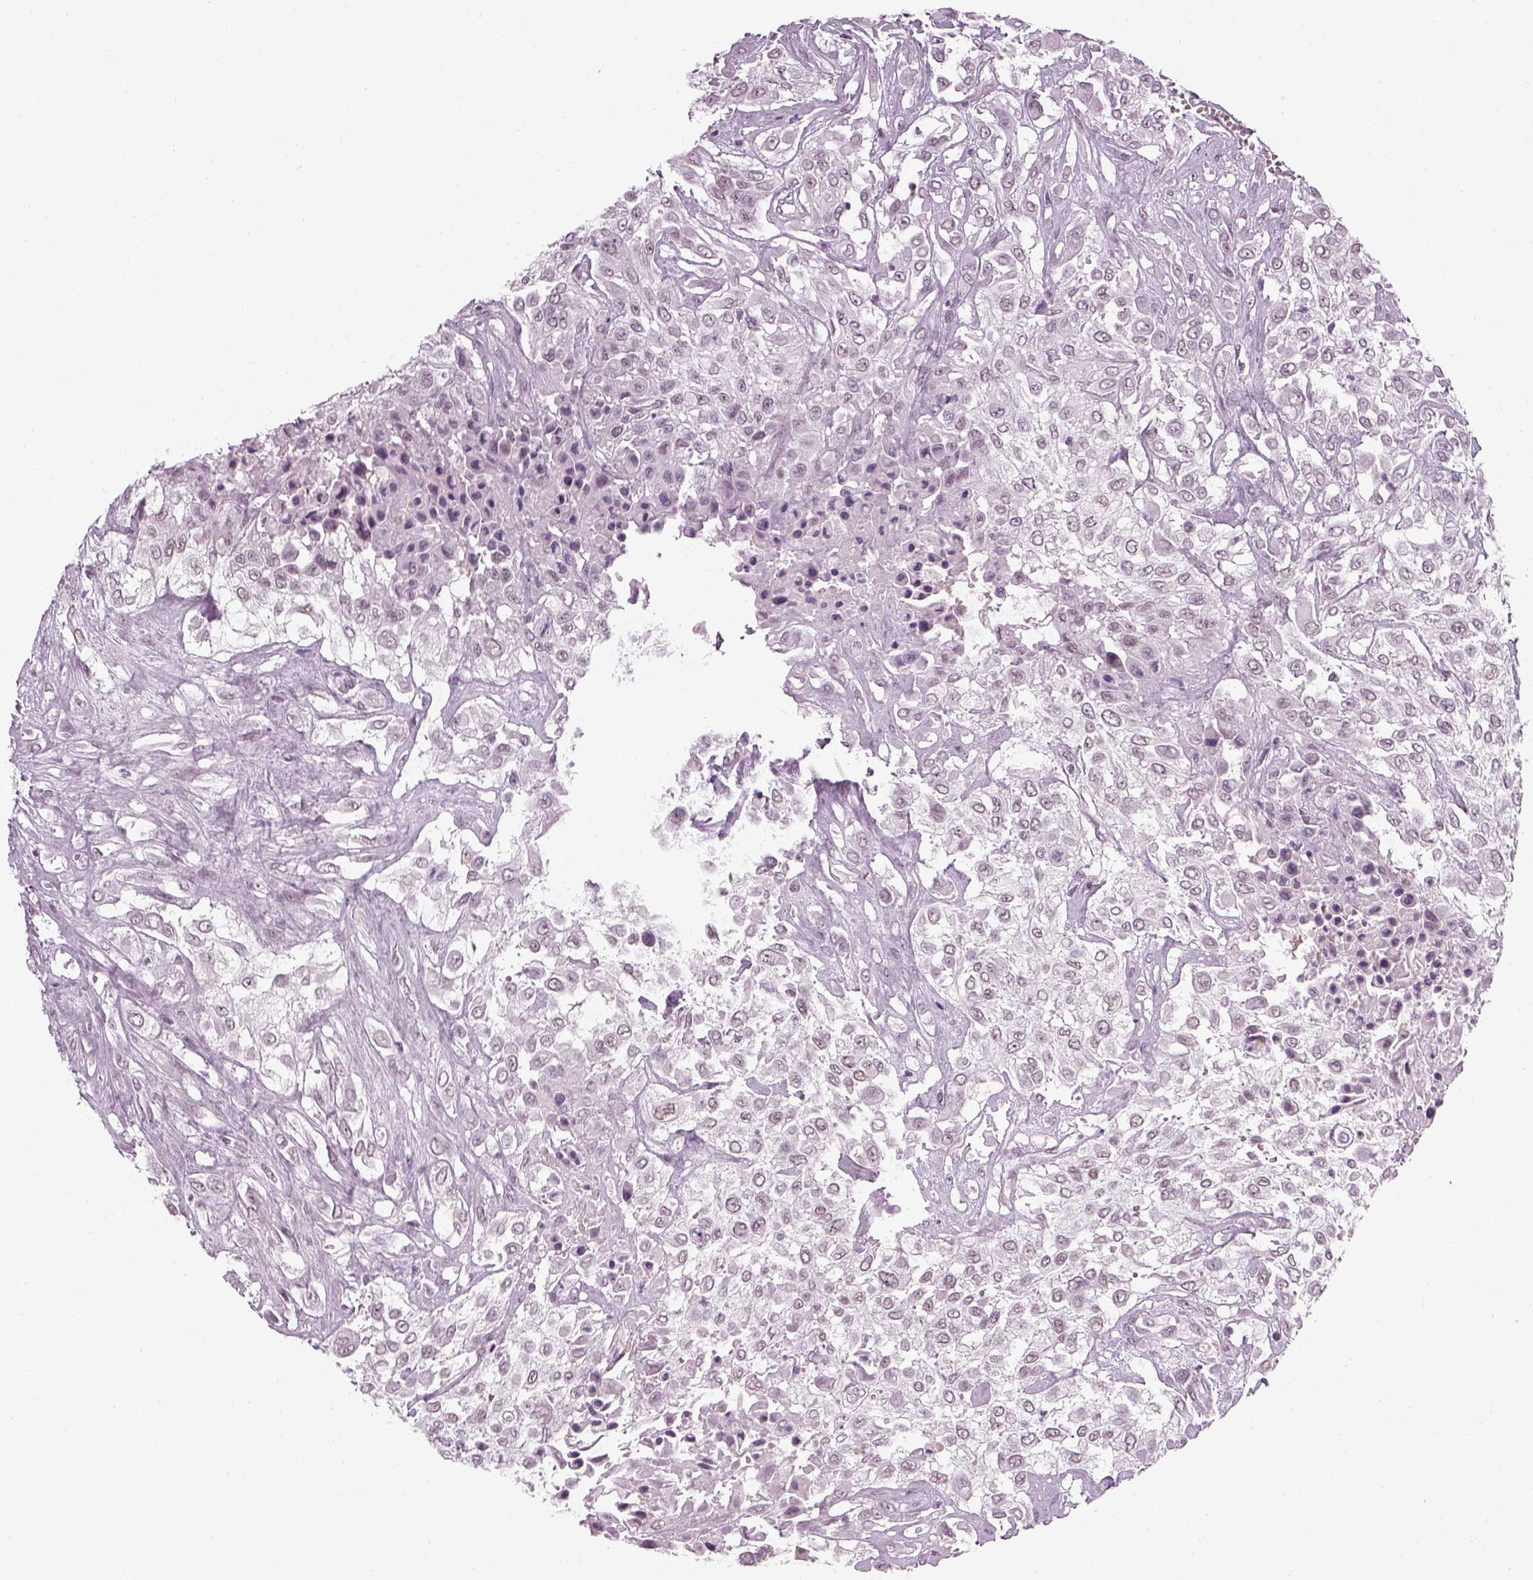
{"staining": {"intensity": "weak", "quantity": "<25%", "location": "nuclear"}, "tissue": "urothelial cancer", "cell_type": "Tumor cells", "image_type": "cancer", "snomed": [{"axis": "morphology", "description": "Urothelial carcinoma, High grade"}, {"axis": "topography", "description": "Urinary bladder"}], "caption": "An image of human urothelial cancer is negative for staining in tumor cells.", "gene": "KCNG2", "patient": {"sex": "male", "age": 57}}